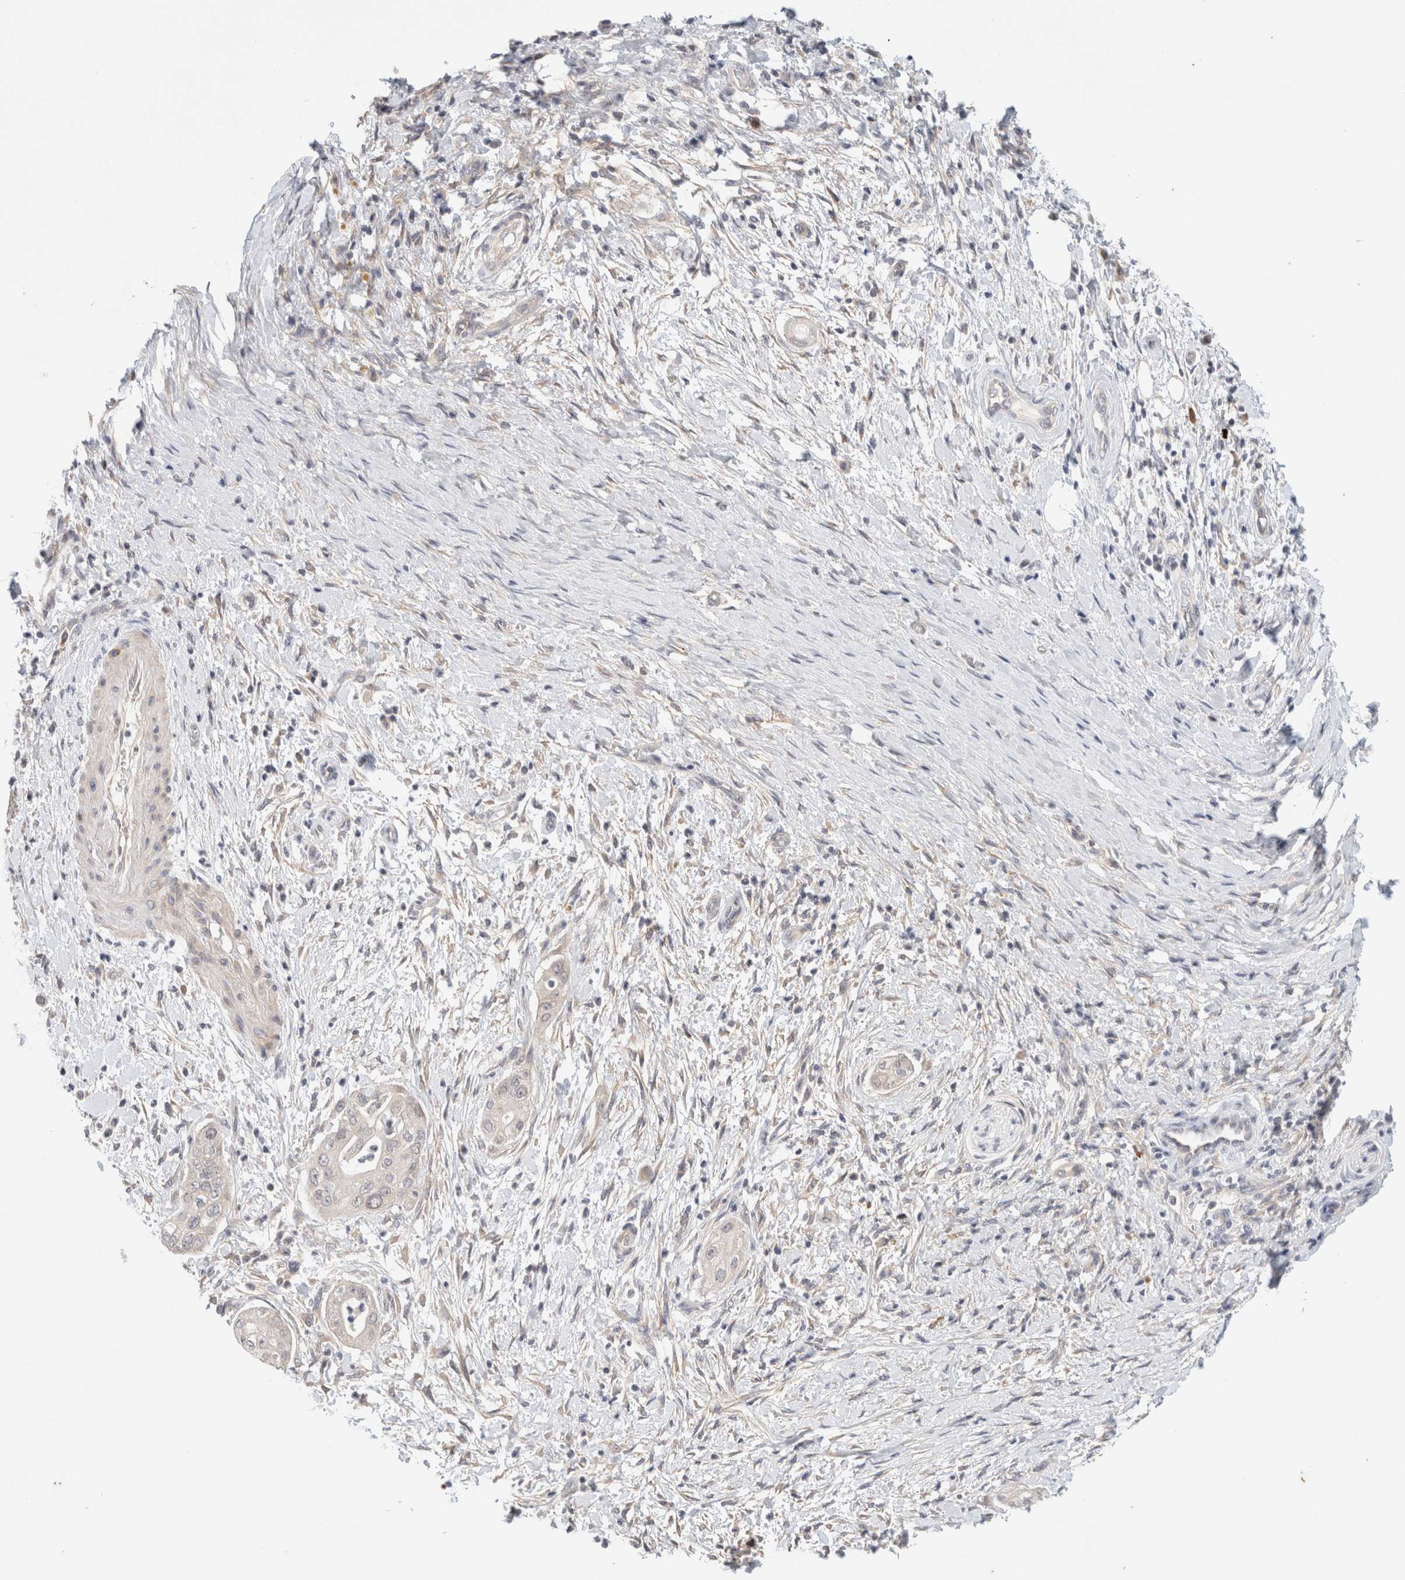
{"staining": {"intensity": "negative", "quantity": "none", "location": "none"}, "tissue": "pancreatic cancer", "cell_type": "Tumor cells", "image_type": "cancer", "snomed": [{"axis": "morphology", "description": "Adenocarcinoma, NOS"}, {"axis": "topography", "description": "Pancreas"}], "caption": "Micrograph shows no significant protein expression in tumor cells of pancreatic adenocarcinoma.", "gene": "SPRTN", "patient": {"sex": "male", "age": 58}}